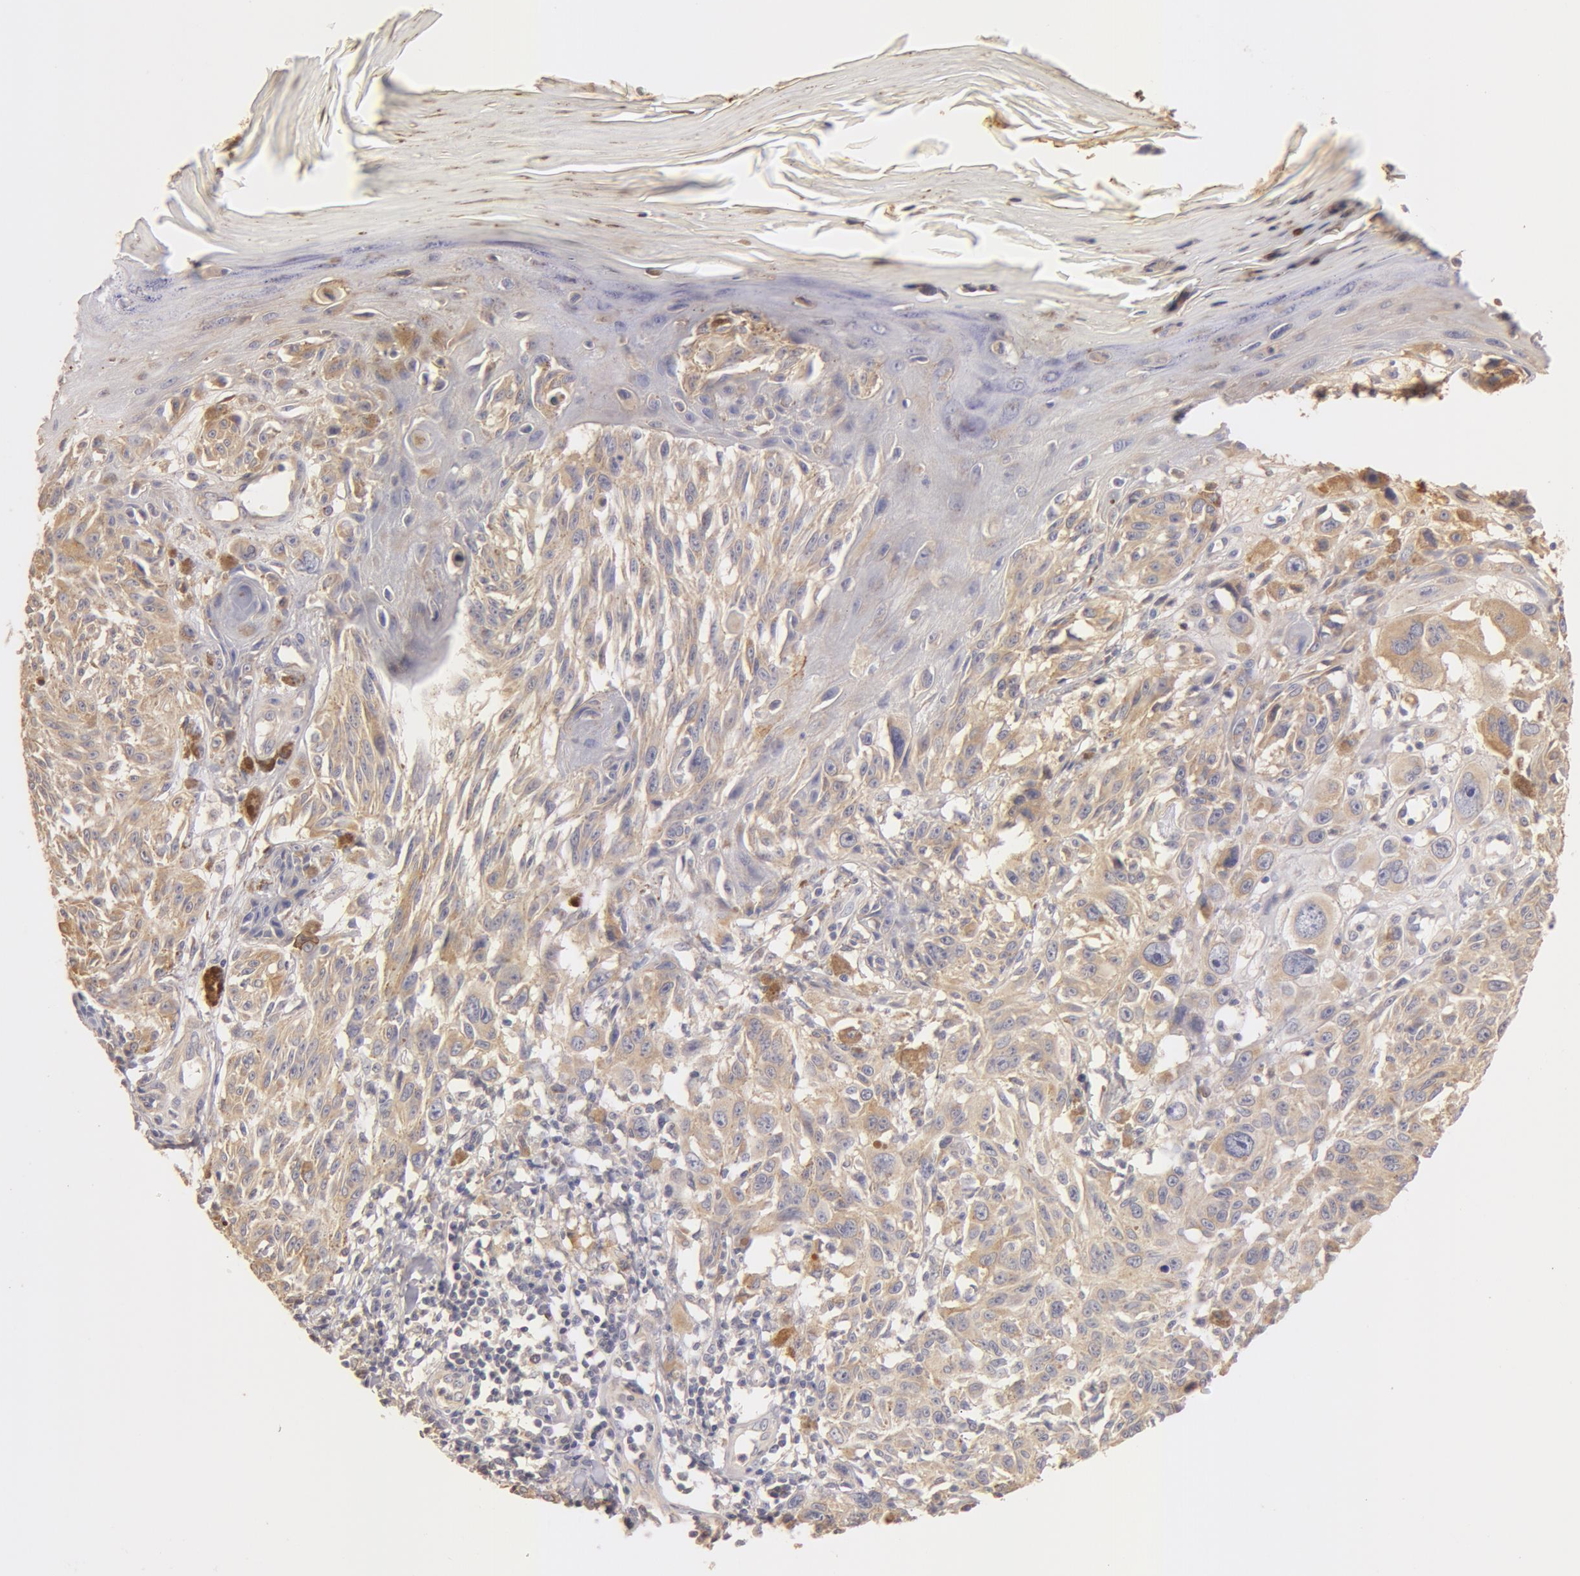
{"staining": {"intensity": "weak", "quantity": ">75%", "location": "cytoplasmic/membranous"}, "tissue": "melanoma", "cell_type": "Tumor cells", "image_type": "cancer", "snomed": [{"axis": "morphology", "description": "Malignant melanoma, NOS"}, {"axis": "topography", "description": "Skin"}], "caption": "A histopathology image of human melanoma stained for a protein reveals weak cytoplasmic/membranous brown staining in tumor cells. (DAB (3,3'-diaminobenzidine) = brown stain, brightfield microscopy at high magnification).", "gene": "TF", "patient": {"sex": "female", "age": 77}}